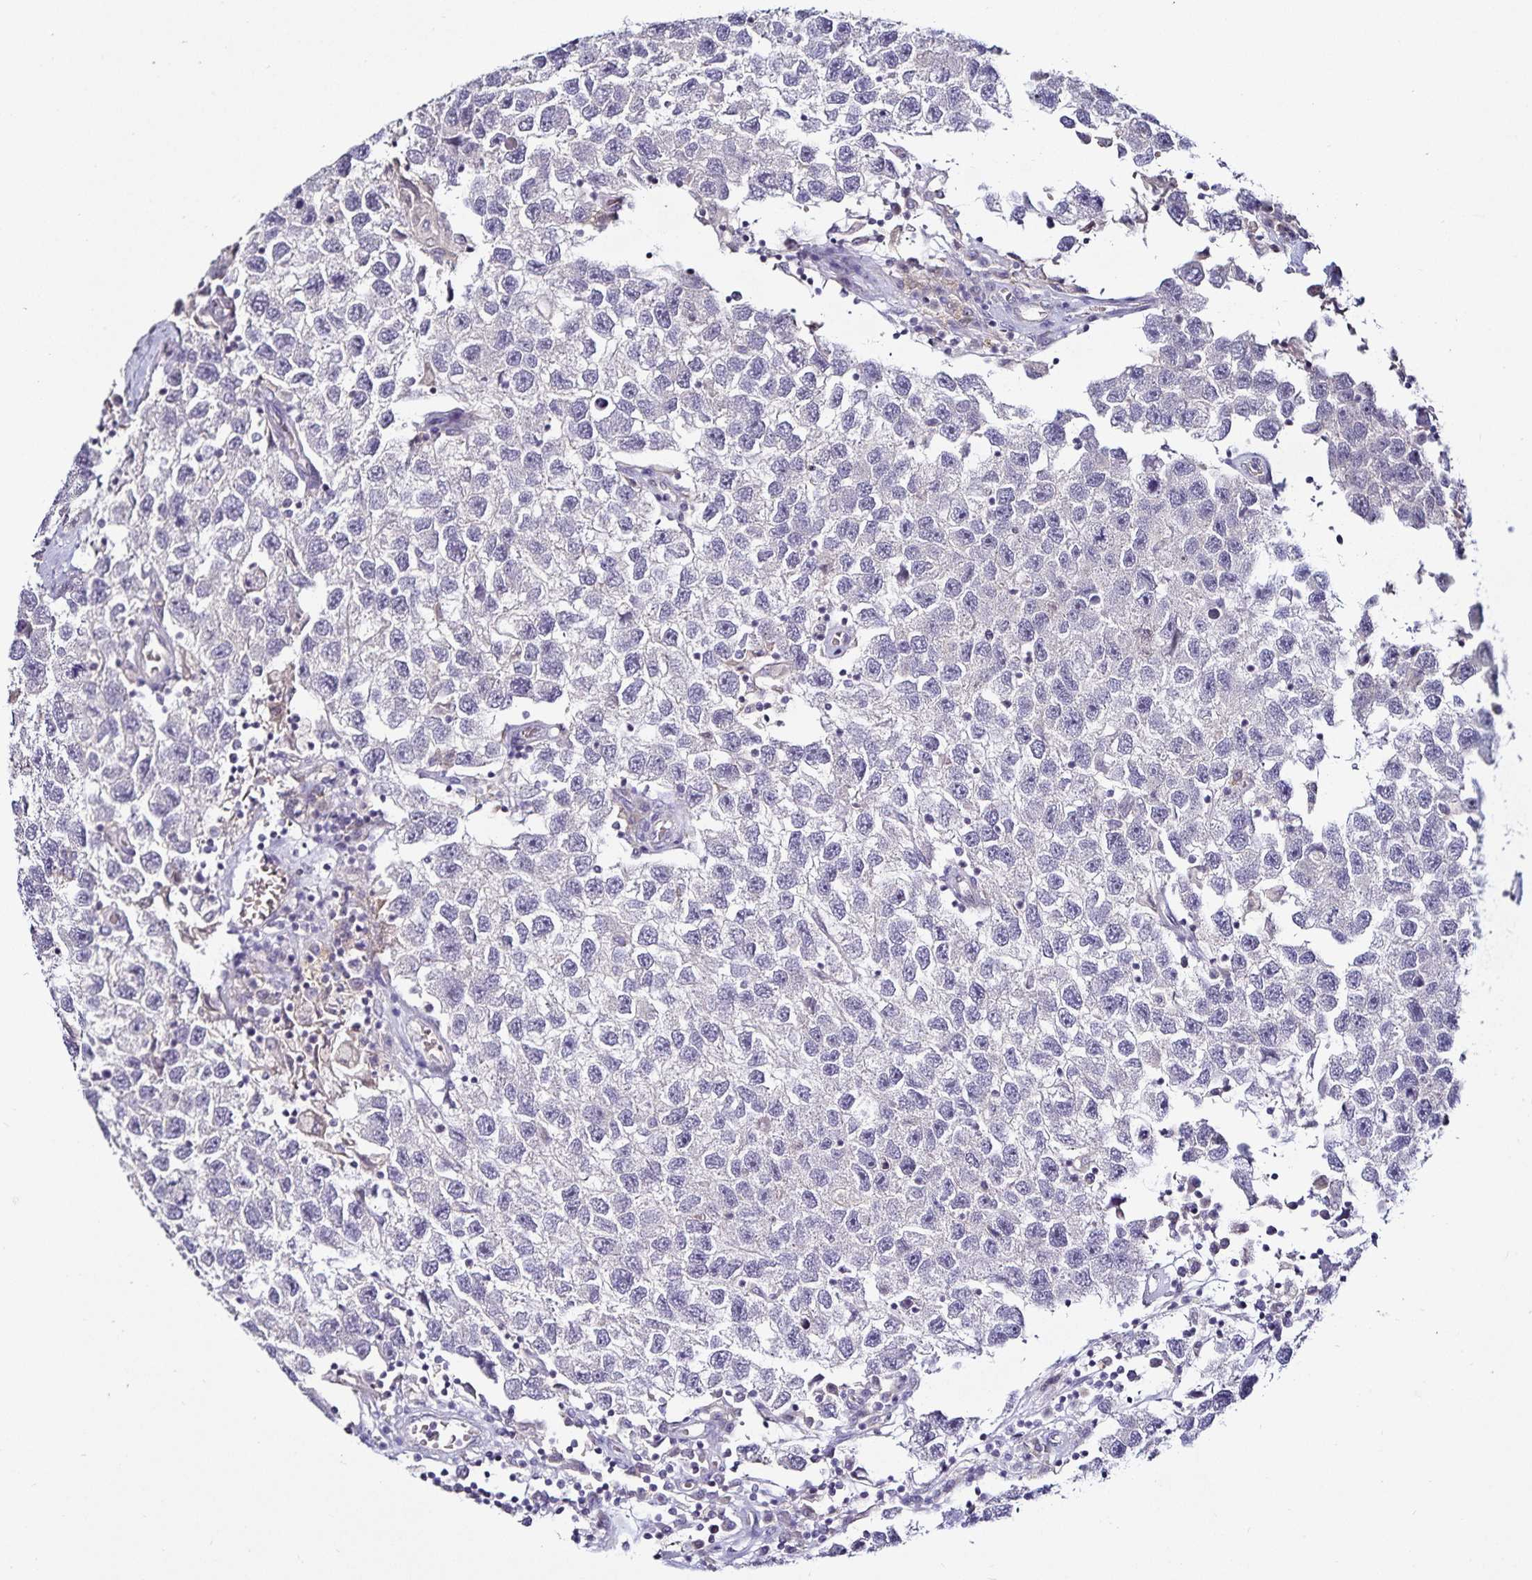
{"staining": {"intensity": "negative", "quantity": "none", "location": "none"}, "tissue": "testis cancer", "cell_type": "Tumor cells", "image_type": "cancer", "snomed": [{"axis": "morphology", "description": "Seminoma, NOS"}, {"axis": "topography", "description": "Testis"}], "caption": "Immunohistochemistry (IHC) micrograph of neoplastic tissue: testis seminoma stained with DAB demonstrates no significant protein expression in tumor cells.", "gene": "ACSL5", "patient": {"sex": "male", "age": 26}}